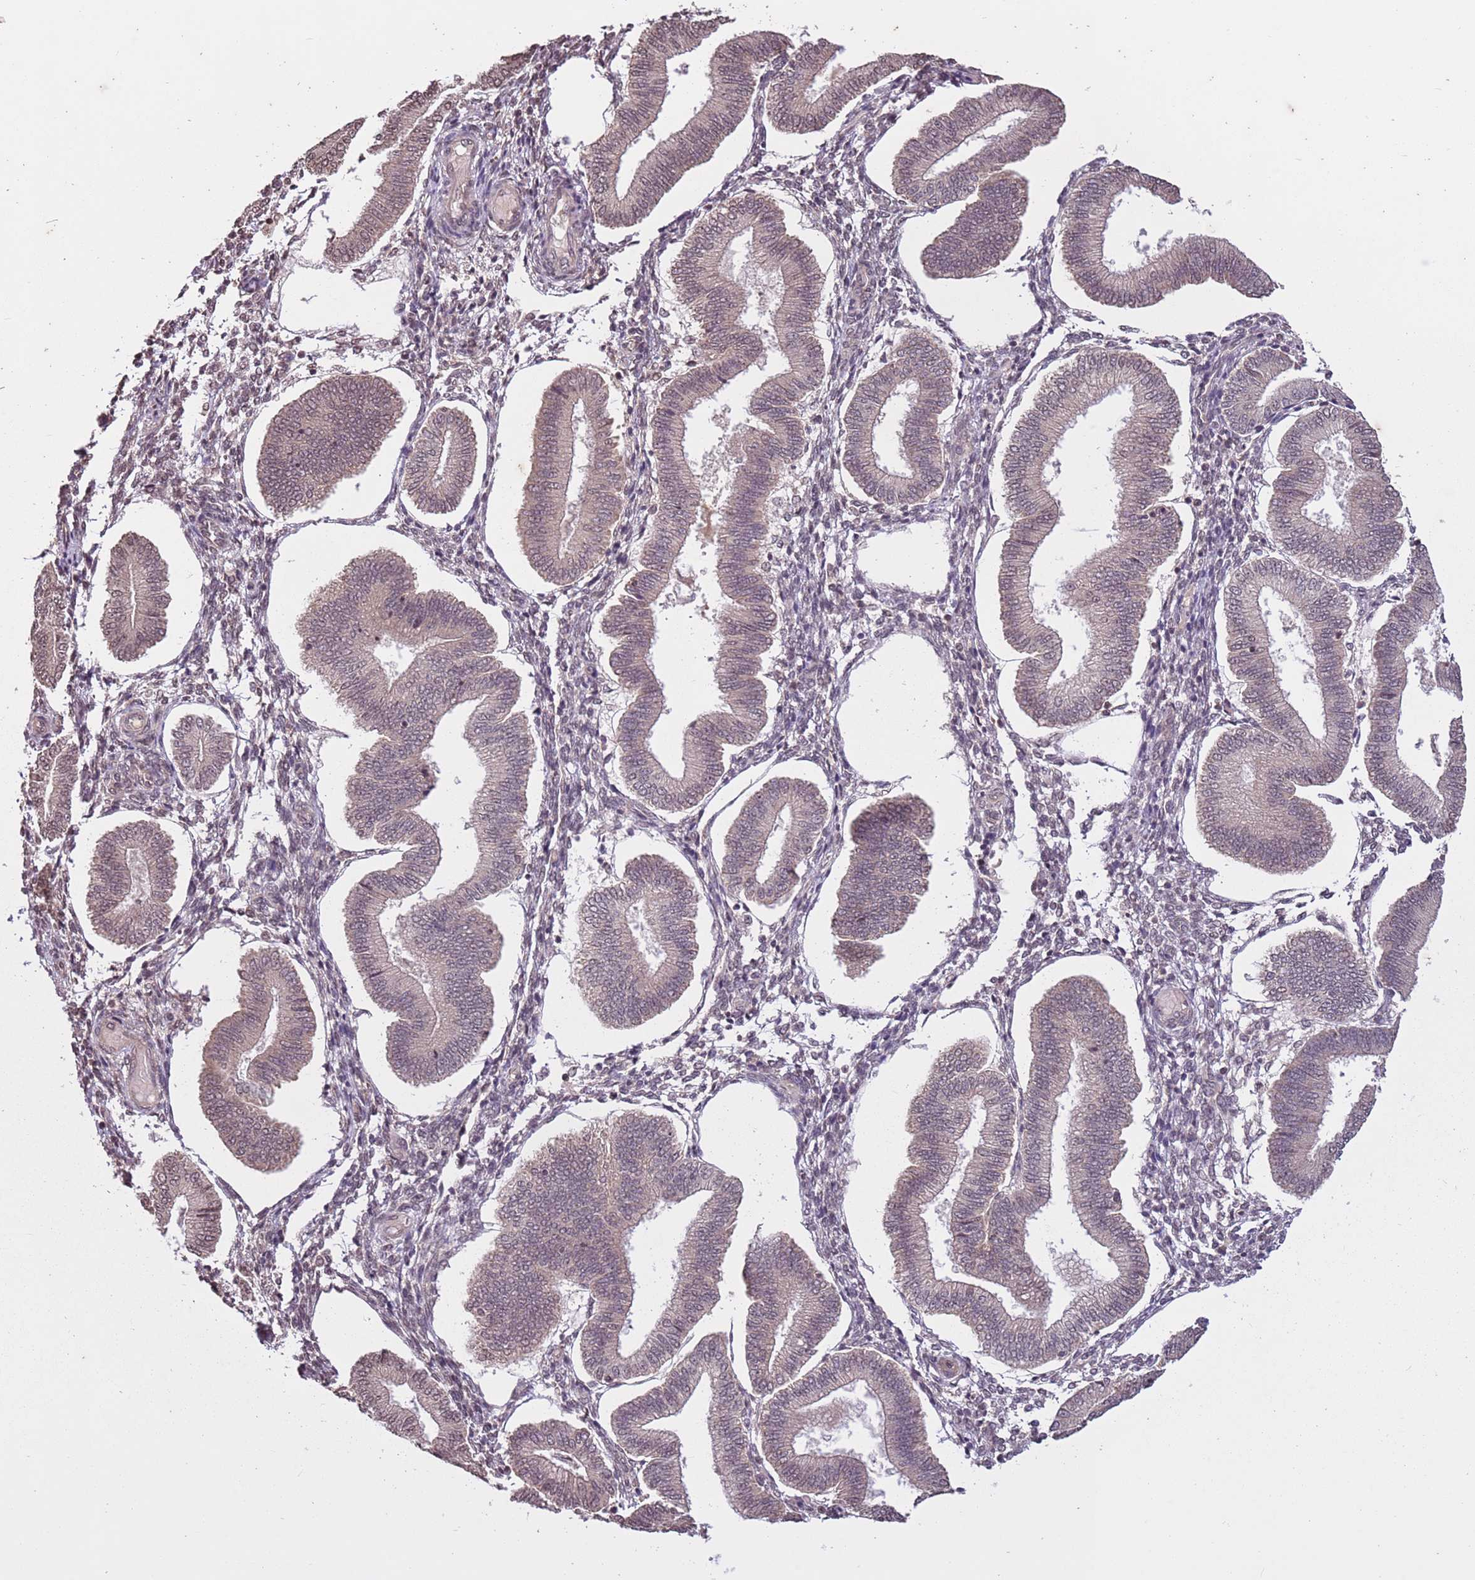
{"staining": {"intensity": "negative", "quantity": "none", "location": "none"}, "tissue": "endometrium", "cell_type": "Cells in endometrial stroma", "image_type": "normal", "snomed": [{"axis": "morphology", "description": "Normal tissue, NOS"}, {"axis": "topography", "description": "Endometrium"}], "caption": "Human endometrium stained for a protein using immunohistochemistry (IHC) demonstrates no positivity in cells in endometrial stroma.", "gene": "CAPN9", "patient": {"sex": "female", "age": 39}}